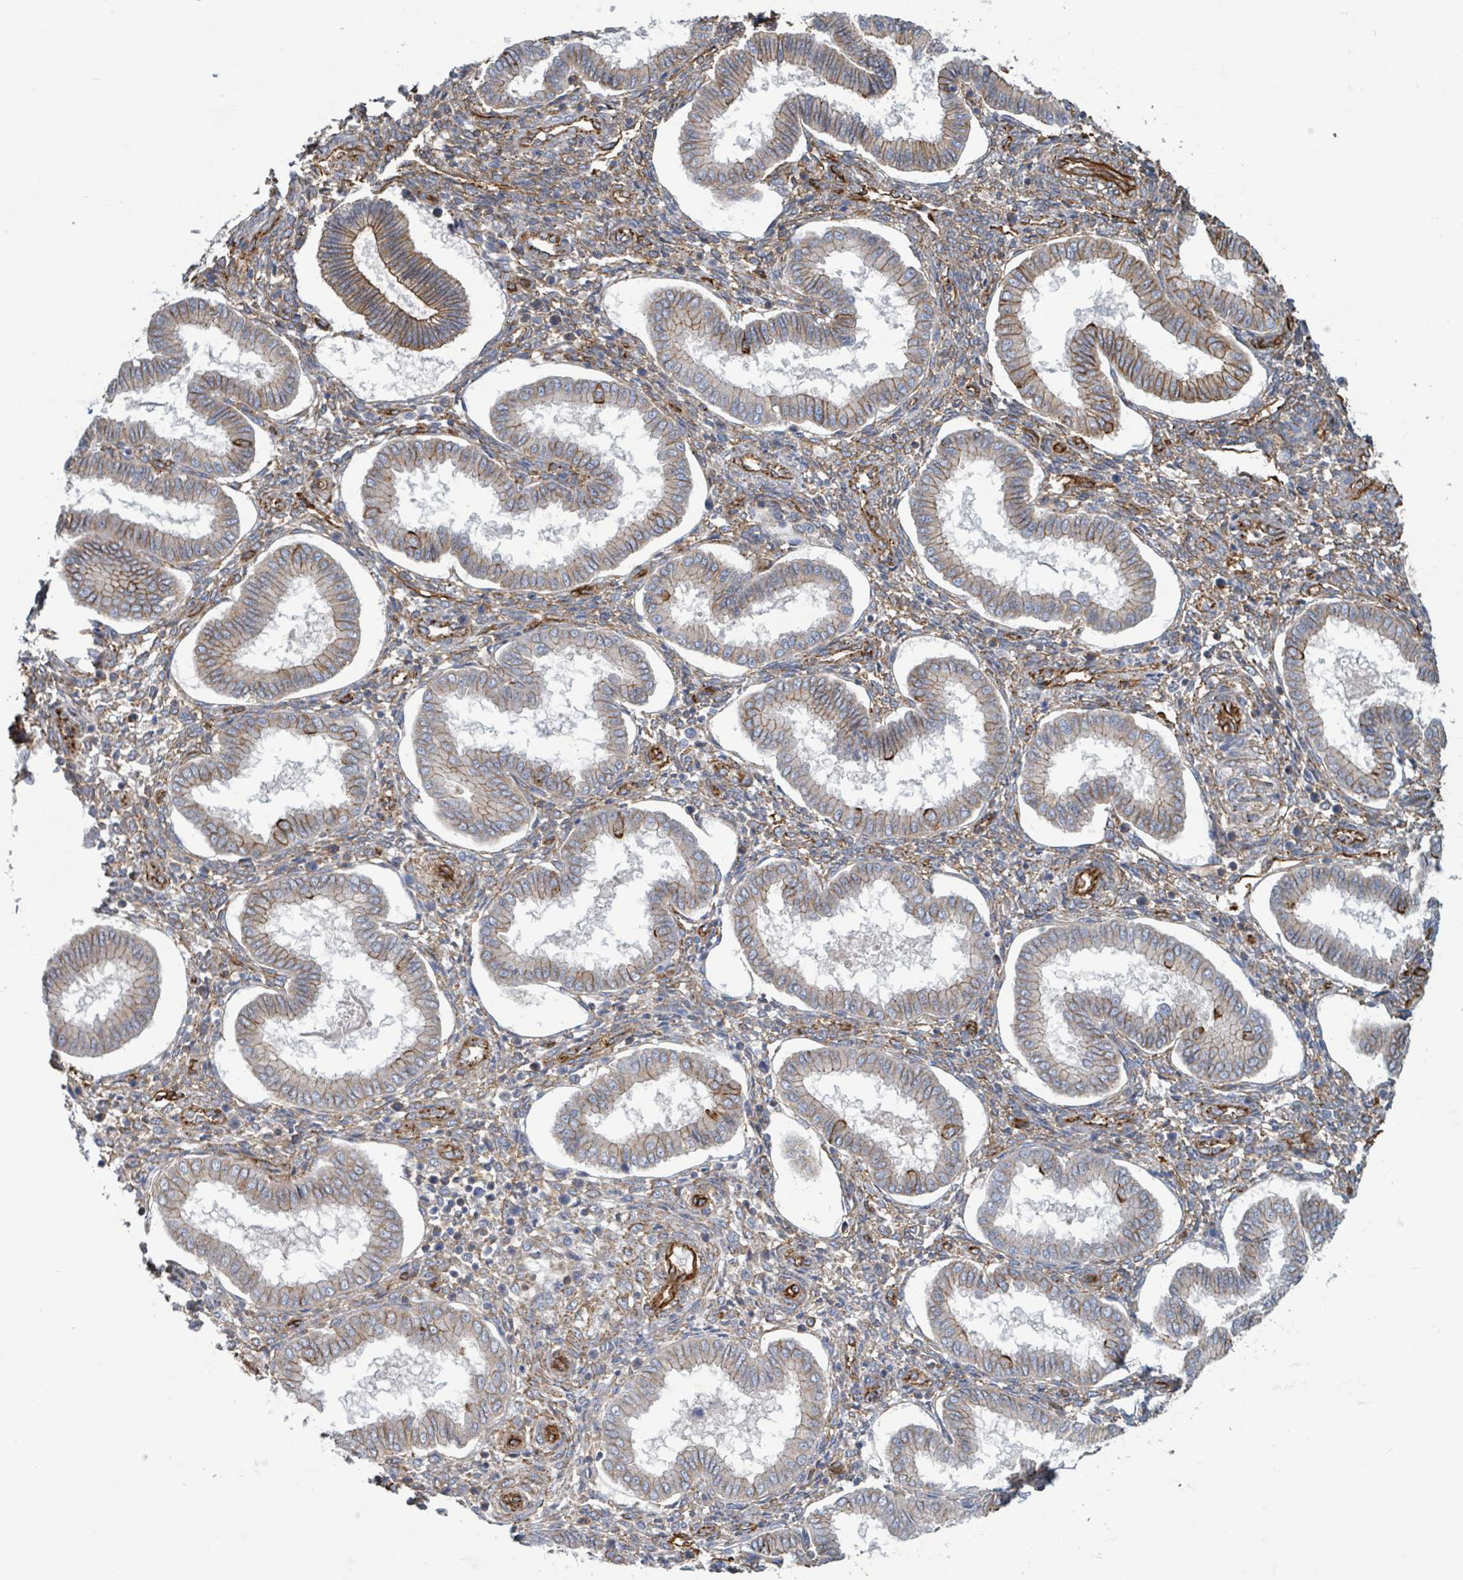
{"staining": {"intensity": "weak", "quantity": "25%-75%", "location": "cytoplasmic/membranous"}, "tissue": "endometrium", "cell_type": "Cells in endometrial stroma", "image_type": "normal", "snomed": [{"axis": "morphology", "description": "Normal tissue, NOS"}, {"axis": "topography", "description": "Endometrium"}], "caption": "A histopathology image showing weak cytoplasmic/membranous positivity in approximately 25%-75% of cells in endometrial stroma in benign endometrium, as visualized by brown immunohistochemical staining.", "gene": "LDOC1", "patient": {"sex": "female", "age": 24}}